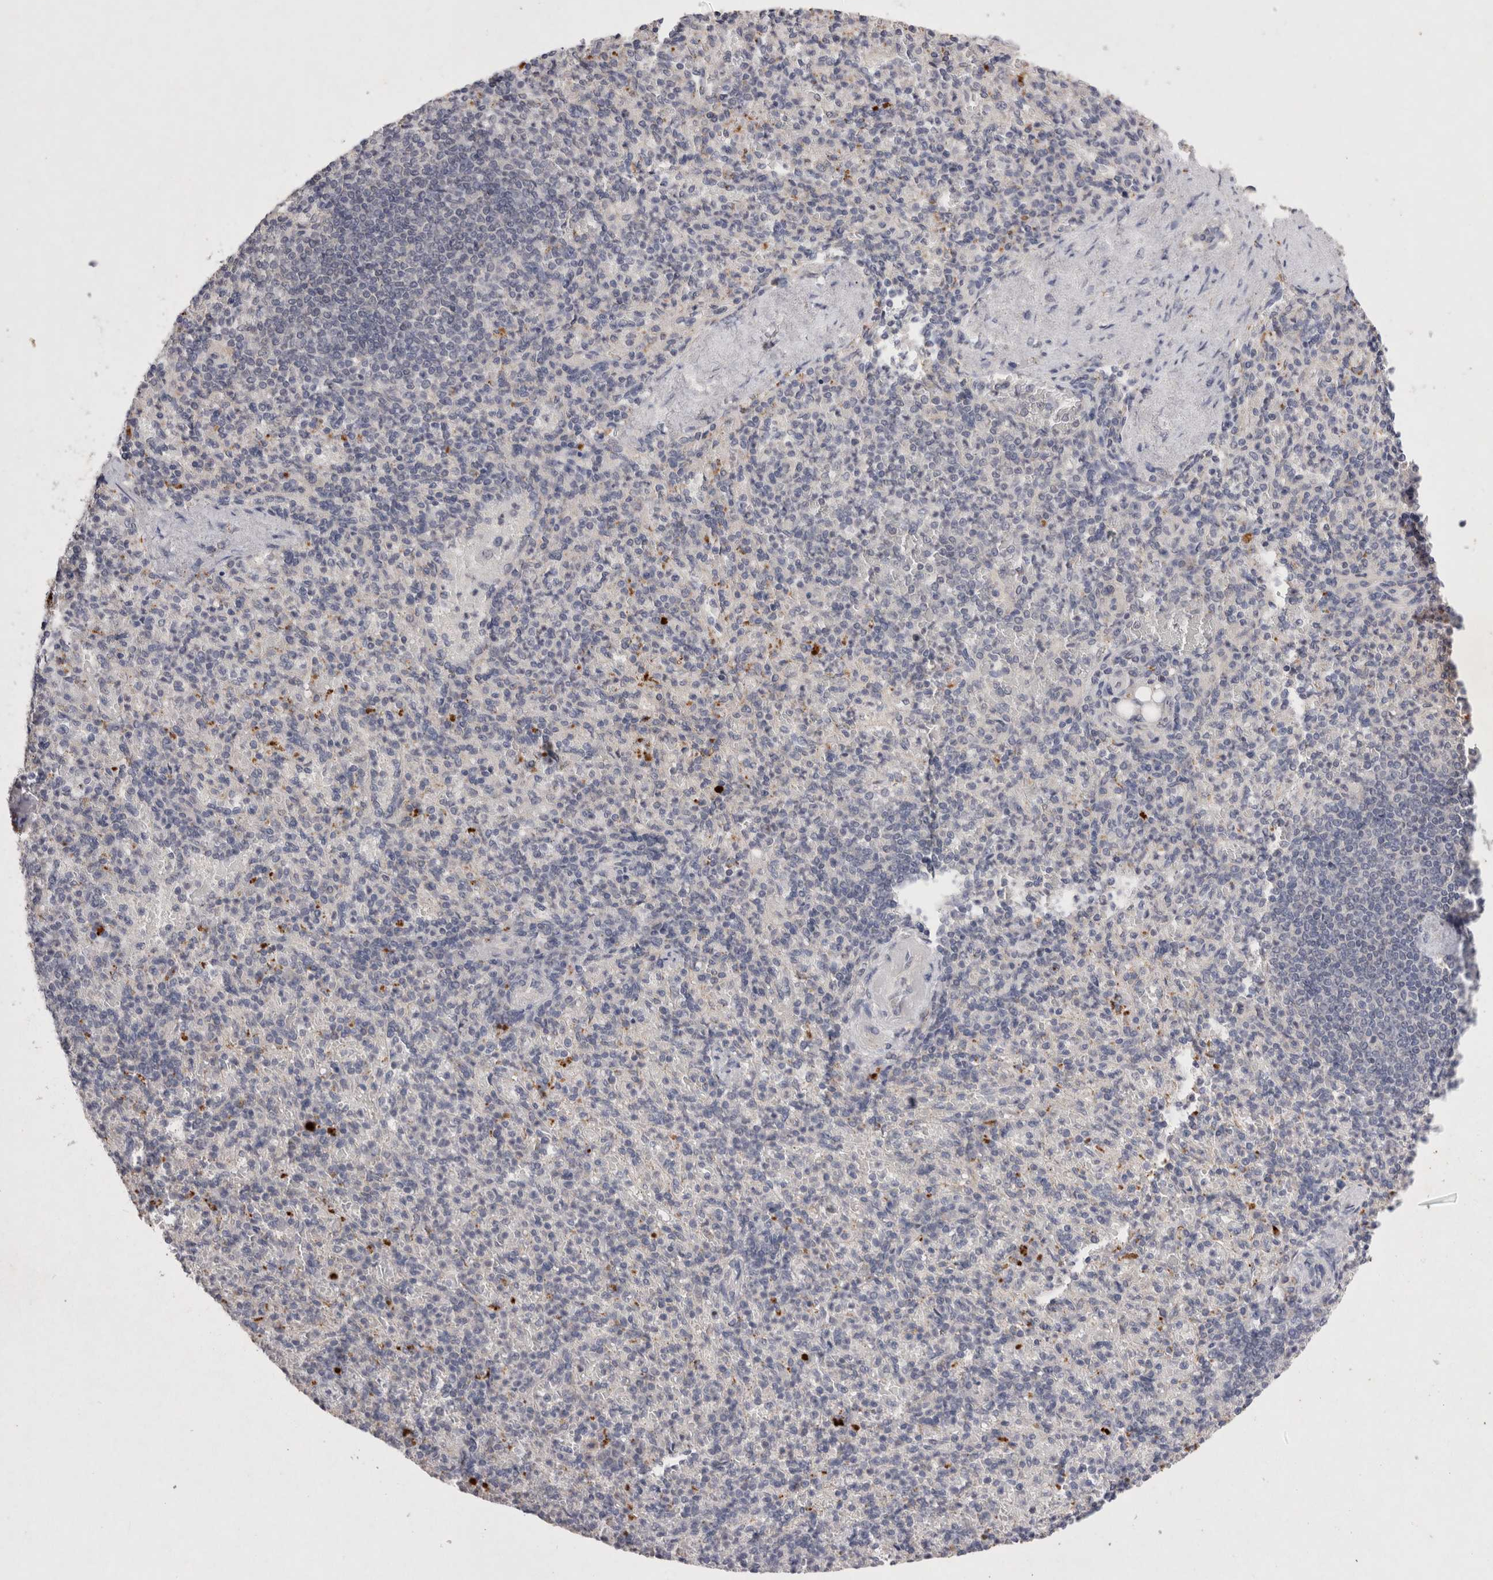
{"staining": {"intensity": "negative", "quantity": "none", "location": "none"}, "tissue": "spleen", "cell_type": "Cells in red pulp", "image_type": "normal", "snomed": [{"axis": "morphology", "description": "Normal tissue, NOS"}, {"axis": "topography", "description": "Spleen"}], "caption": "Immunohistochemistry micrograph of unremarkable spleen stained for a protein (brown), which shows no staining in cells in red pulp. (Immunohistochemistry, brightfield microscopy, high magnification).", "gene": "RASSF3", "patient": {"sex": "female", "age": 74}}